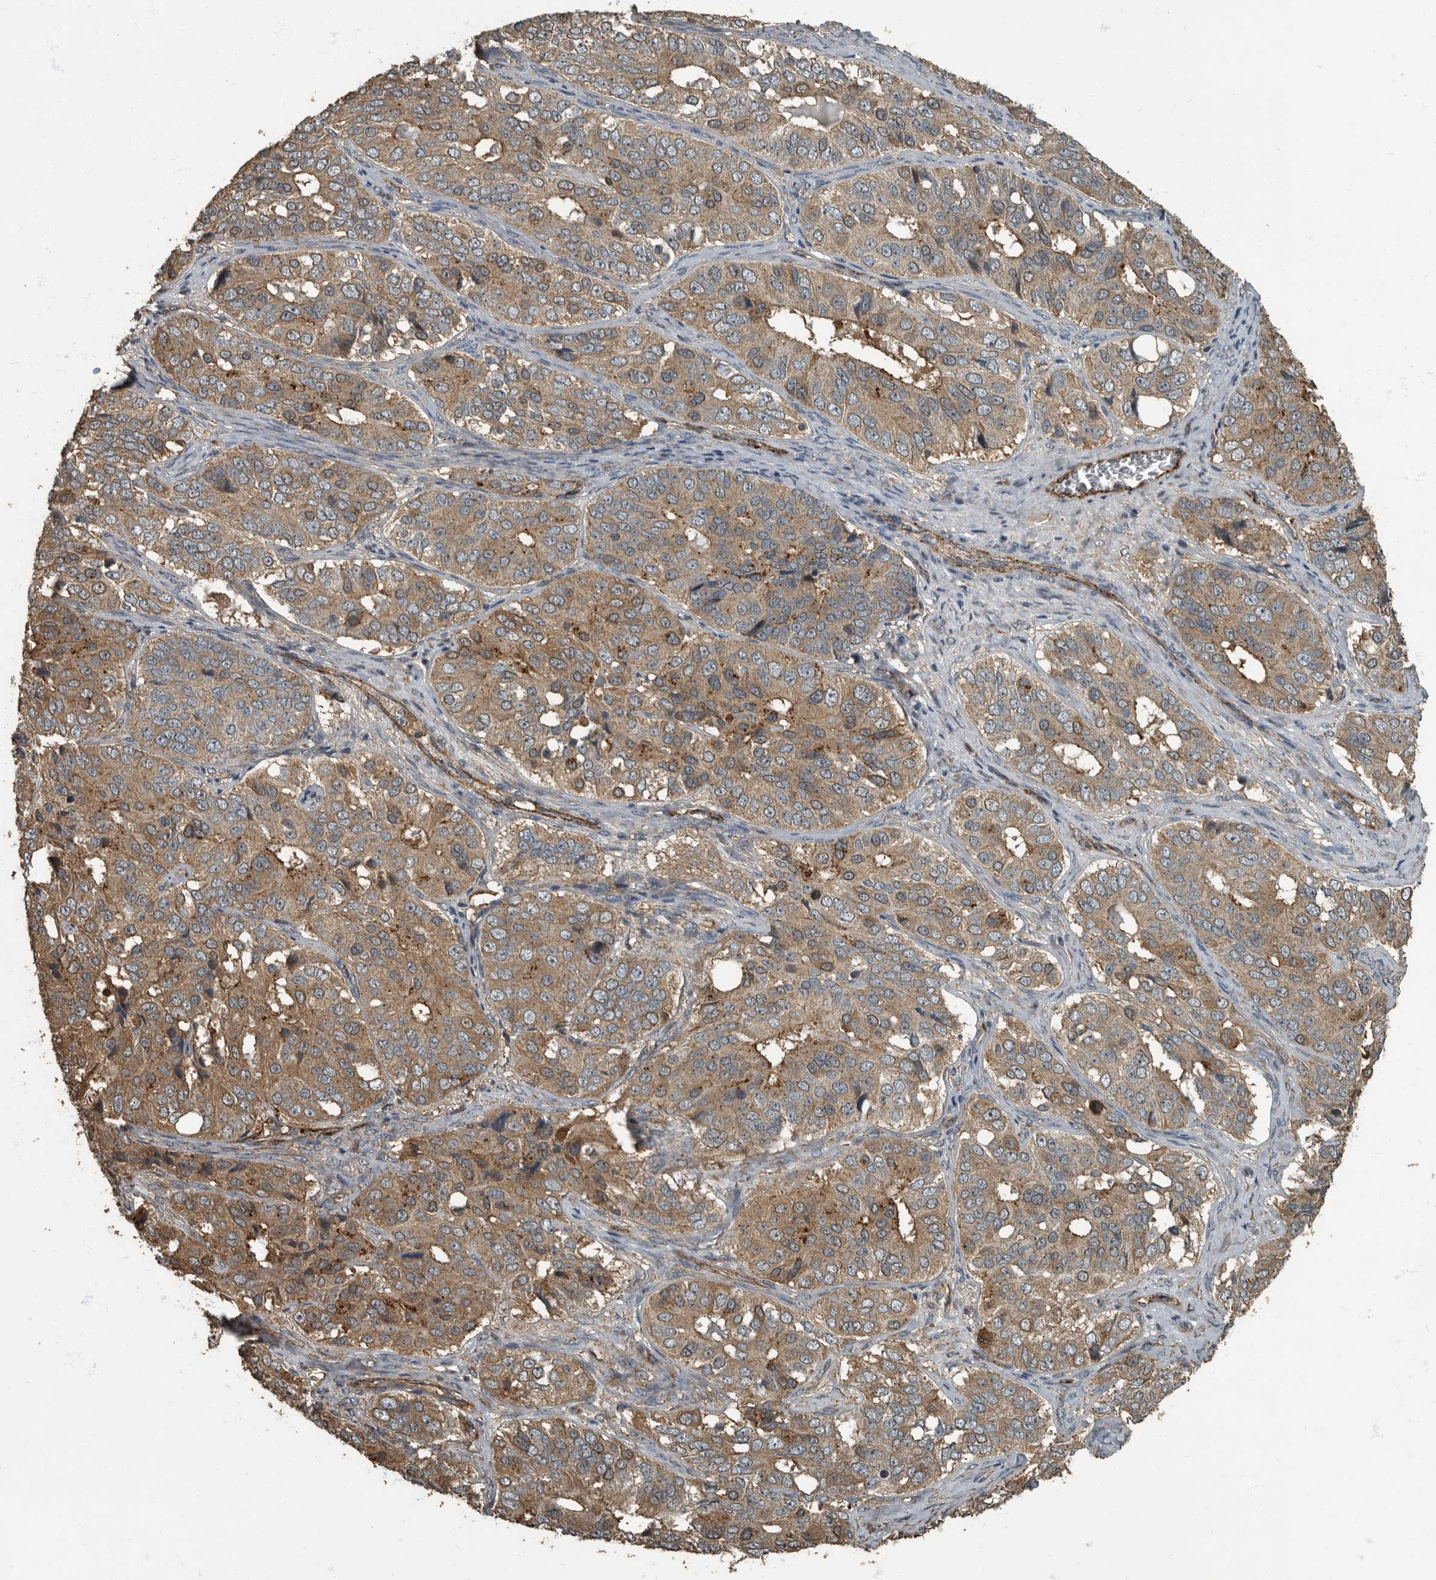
{"staining": {"intensity": "moderate", "quantity": ">75%", "location": "cytoplasmic/membranous"}, "tissue": "ovarian cancer", "cell_type": "Tumor cells", "image_type": "cancer", "snomed": [{"axis": "morphology", "description": "Carcinoma, endometroid"}, {"axis": "topography", "description": "Ovary"}], "caption": "Human ovarian cancer stained with a brown dye displays moderate cytoplasmic/membranous positive staining in about >75% of tumor cells.", "gene": "IL15RA", "patient": {"sex": "female", "age": 51}}